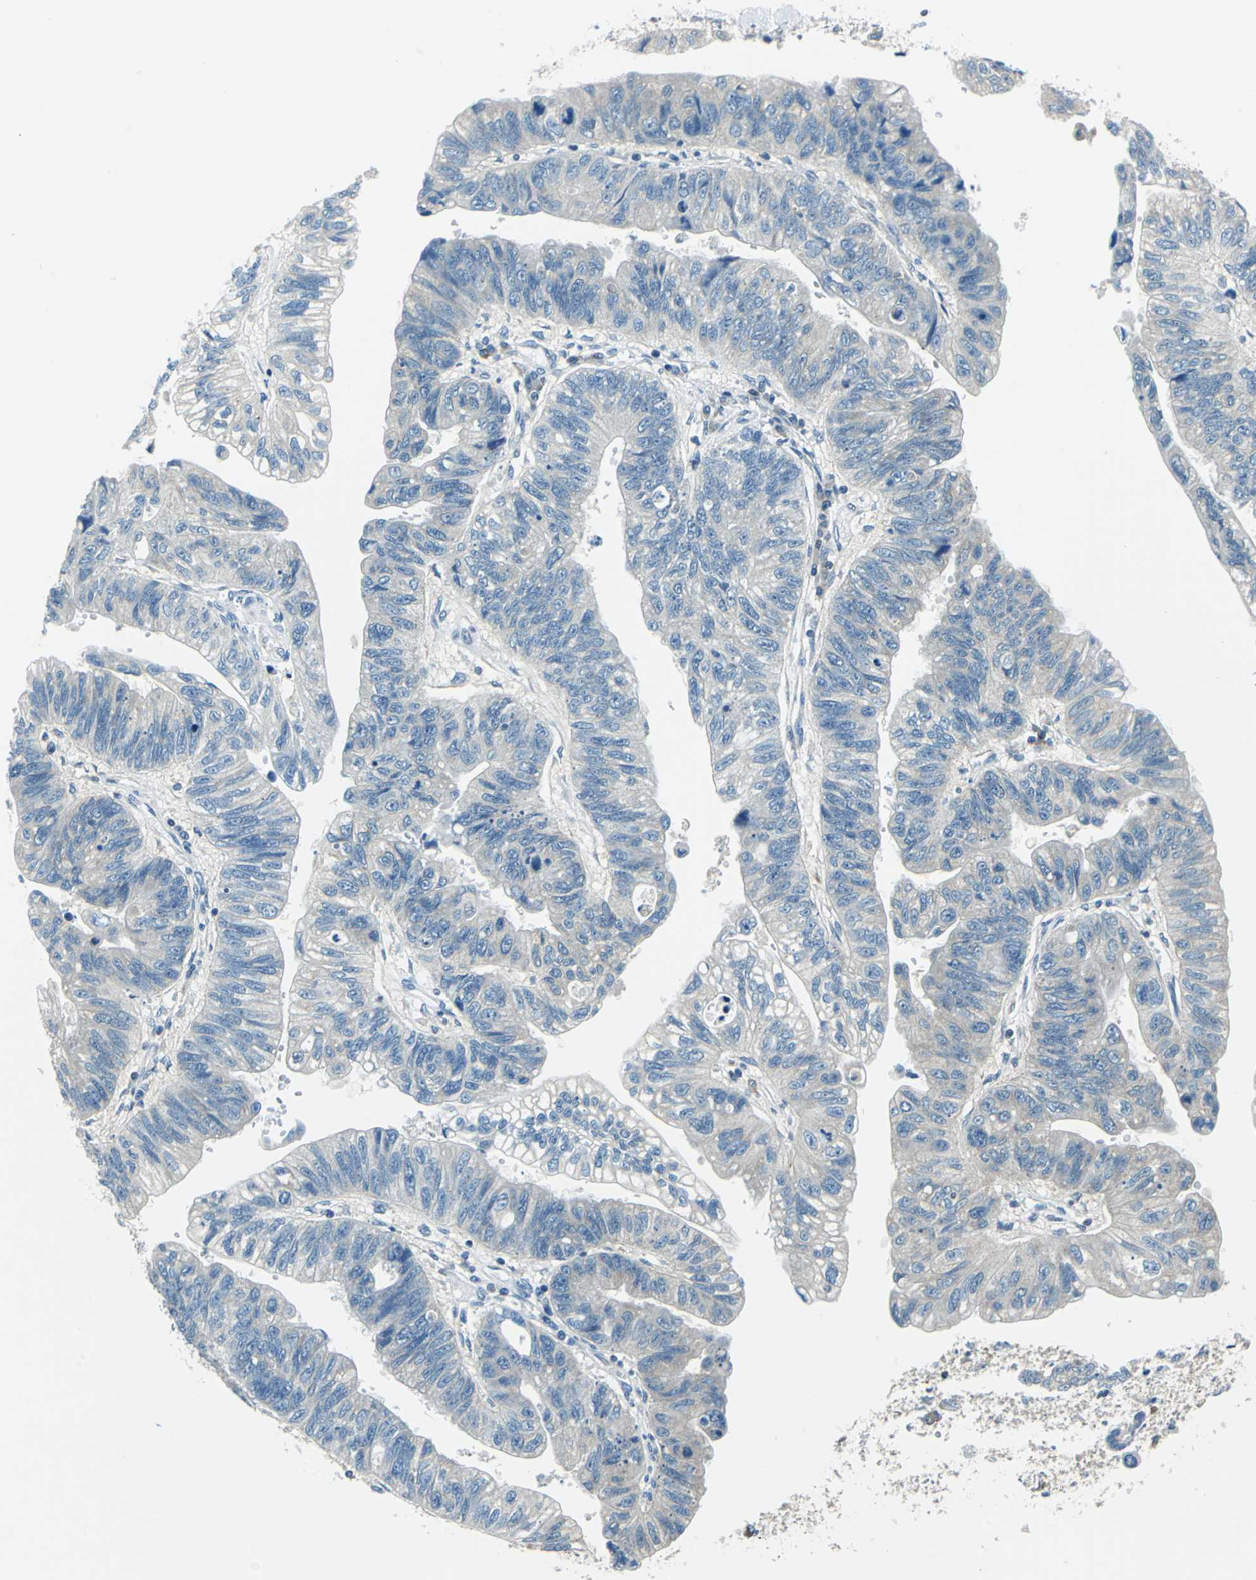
{"staining": {"intensity": "weak", "quantity": "<25%", "location": "cytoplasmic/membranous"}, "tissue": "stomach cancer", "cell_type": "Tumor cells", "image_type": "cancer", "snomed": [{"axis": "morphology", "description": "Adenocarcinoma, NOS"}, {"axis": "topography", "description": "Stomach"}], "caption": "Tumor cells are negative for brown protein staining in stomach cancer. (DAB (3,3'-diaminobenzidine) immunohistochemistry (IHC) with hematoxylin counter stain).", "gene": "CPA3", "patient": {"sex": "male", "age": 59}}